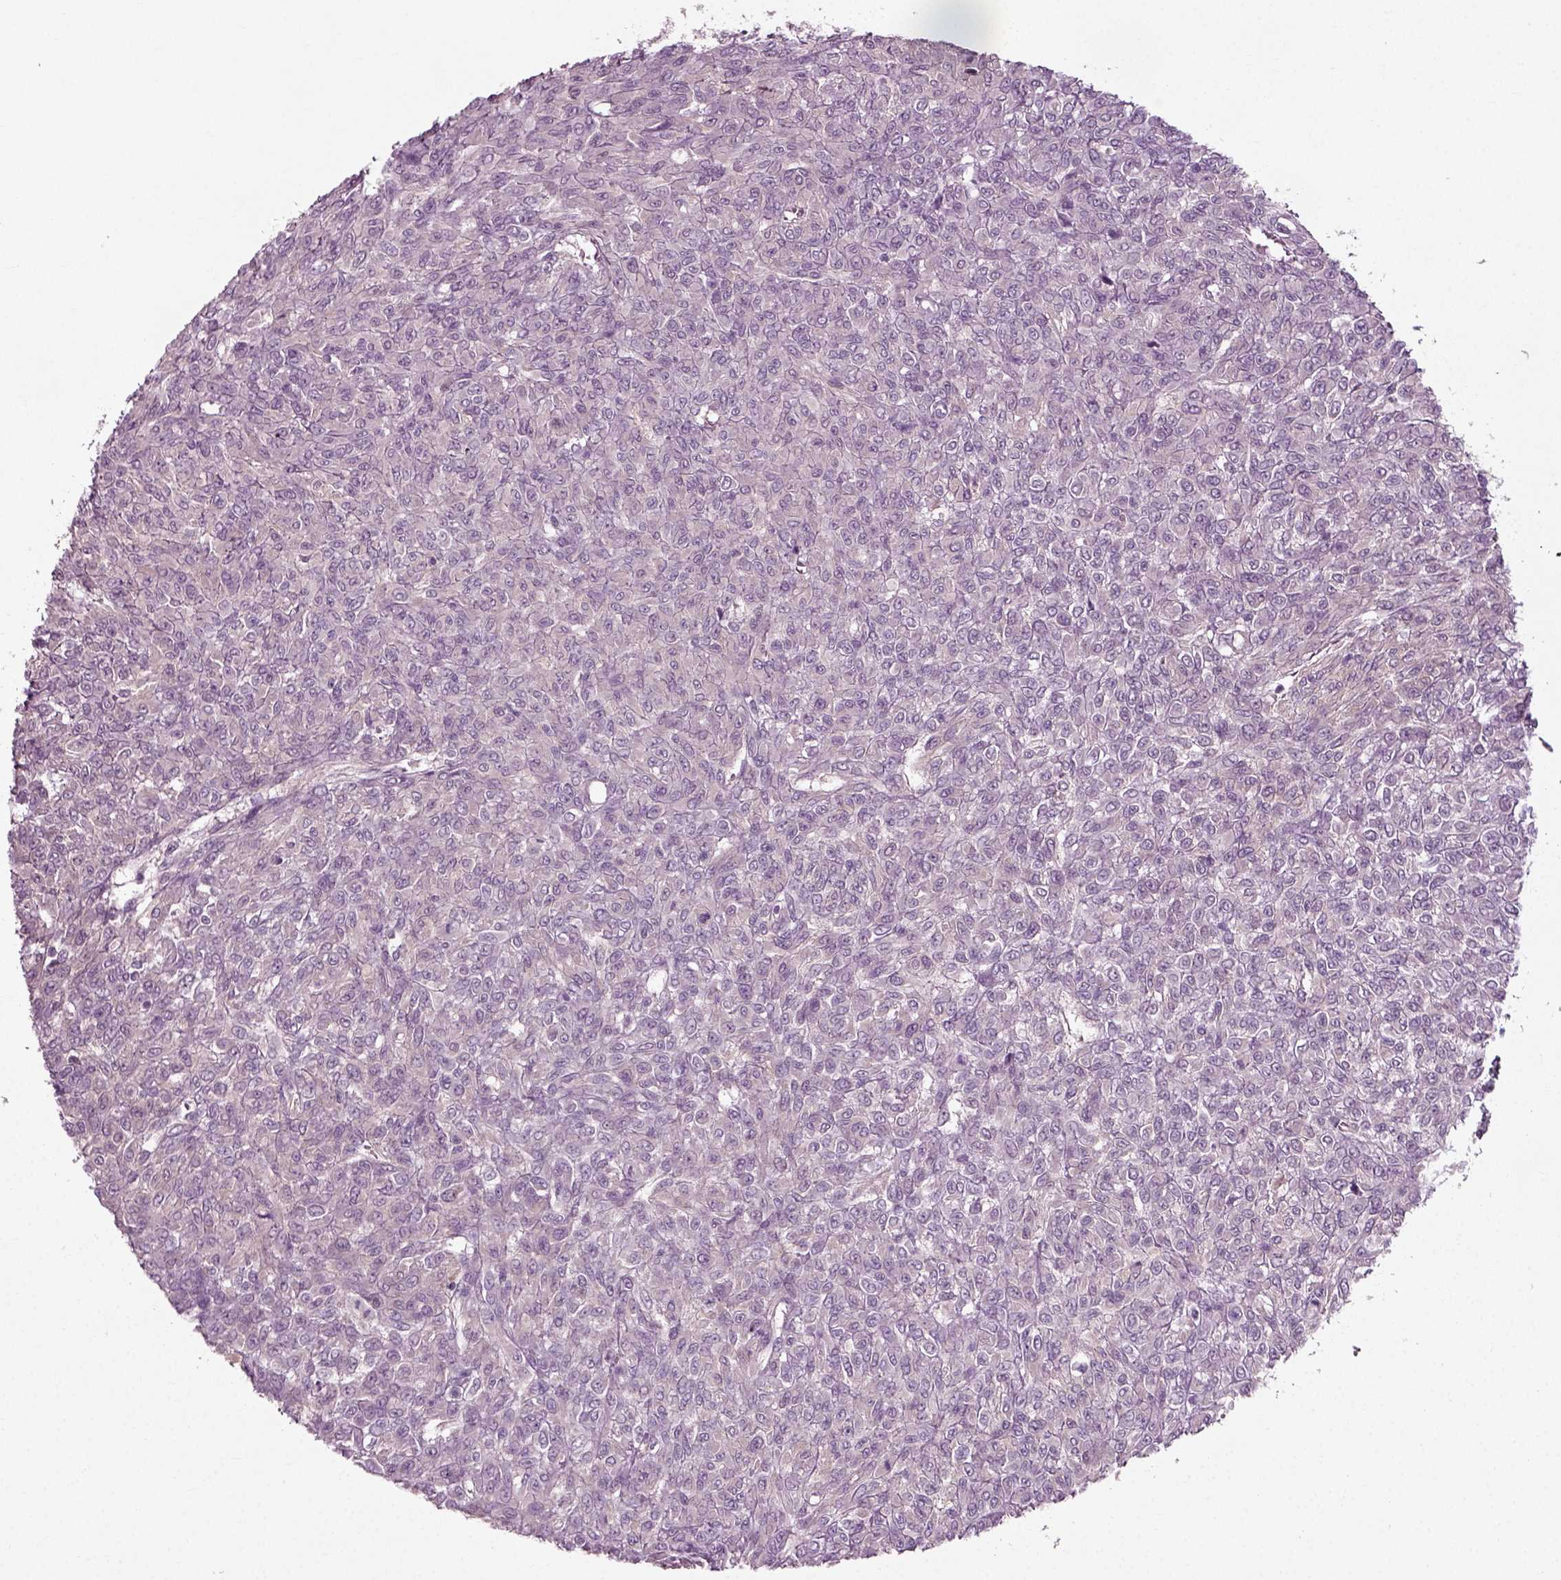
{"staining": {"intensity": "negative", "quantity": "none", "location": "none"}, "tissue": "renal cancer", "cell_type": "Tumor cells", "image_type": "cancer", "snomed": [{"axis": "morphology", "description": "Adenocarcinoma, NOS"}, {"axis": "topography", "description": "Kidney"}], "caption": "Renal adenocarcinoma was stained to show a protein in brown. There is no significant staining in tumor cells.", "gene": "RND2", "patient": {"sex": "male", "age": 58}}